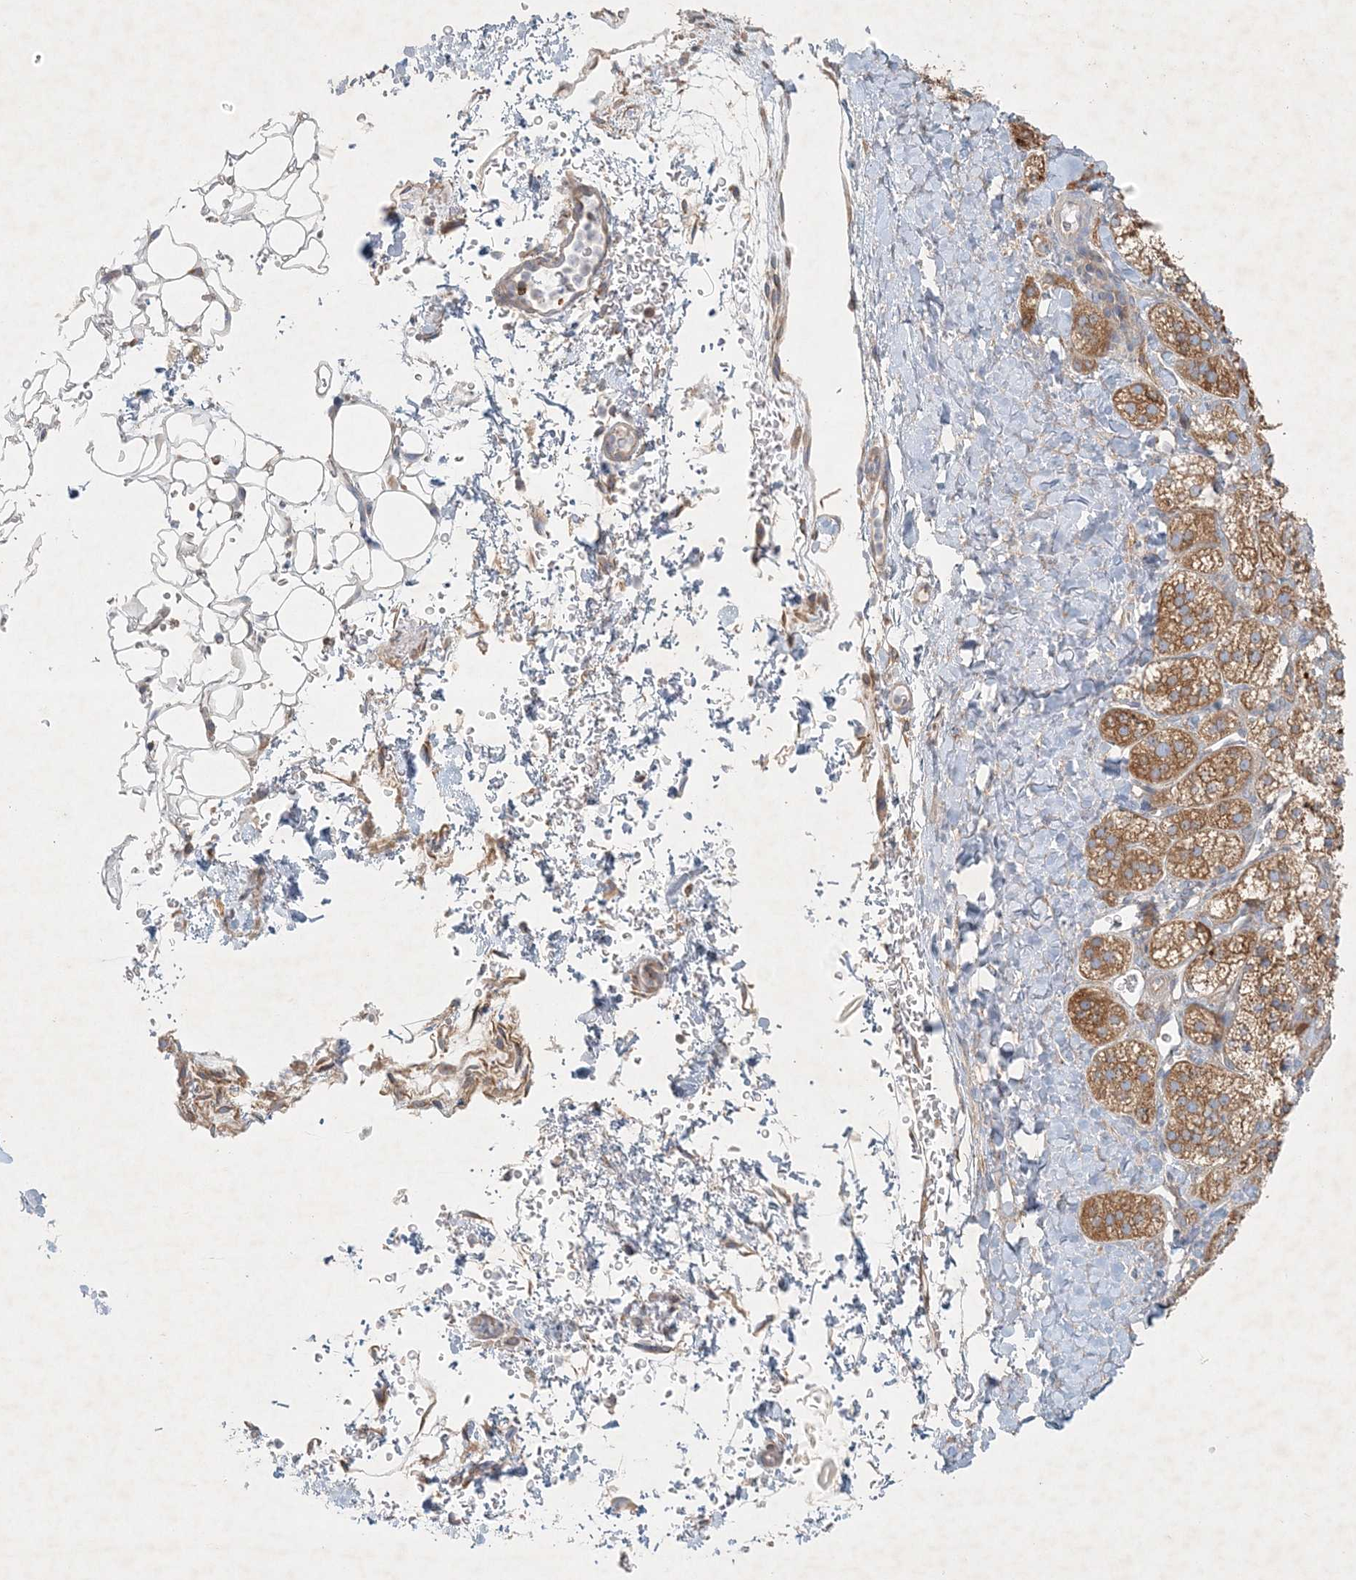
{"staining": {"intensity": "moderate", "quantity": ">75%", "location": "cytoplasmic/membranous"}, "tissue": "adrenal gland", "cell_type": "Glandular cells", "image_type": "normal", "snomed": [{"axis": "morphology", "description": "Normal tissue, NOS"}, {"axis": "topography", "description": "Adrenal gland"}], "caption": "Immunohistochemistry (DAB (3,3'-diaminobenzidine)) staining of unremarkable human adrenal gland demonstrates moderate cytoplasmic/membranous protein positivity in about >75% of glandular cells. Nuclei are stained in blue.", "gene": "STK11IP", "patient": {"sex": "male", "age": 61}}